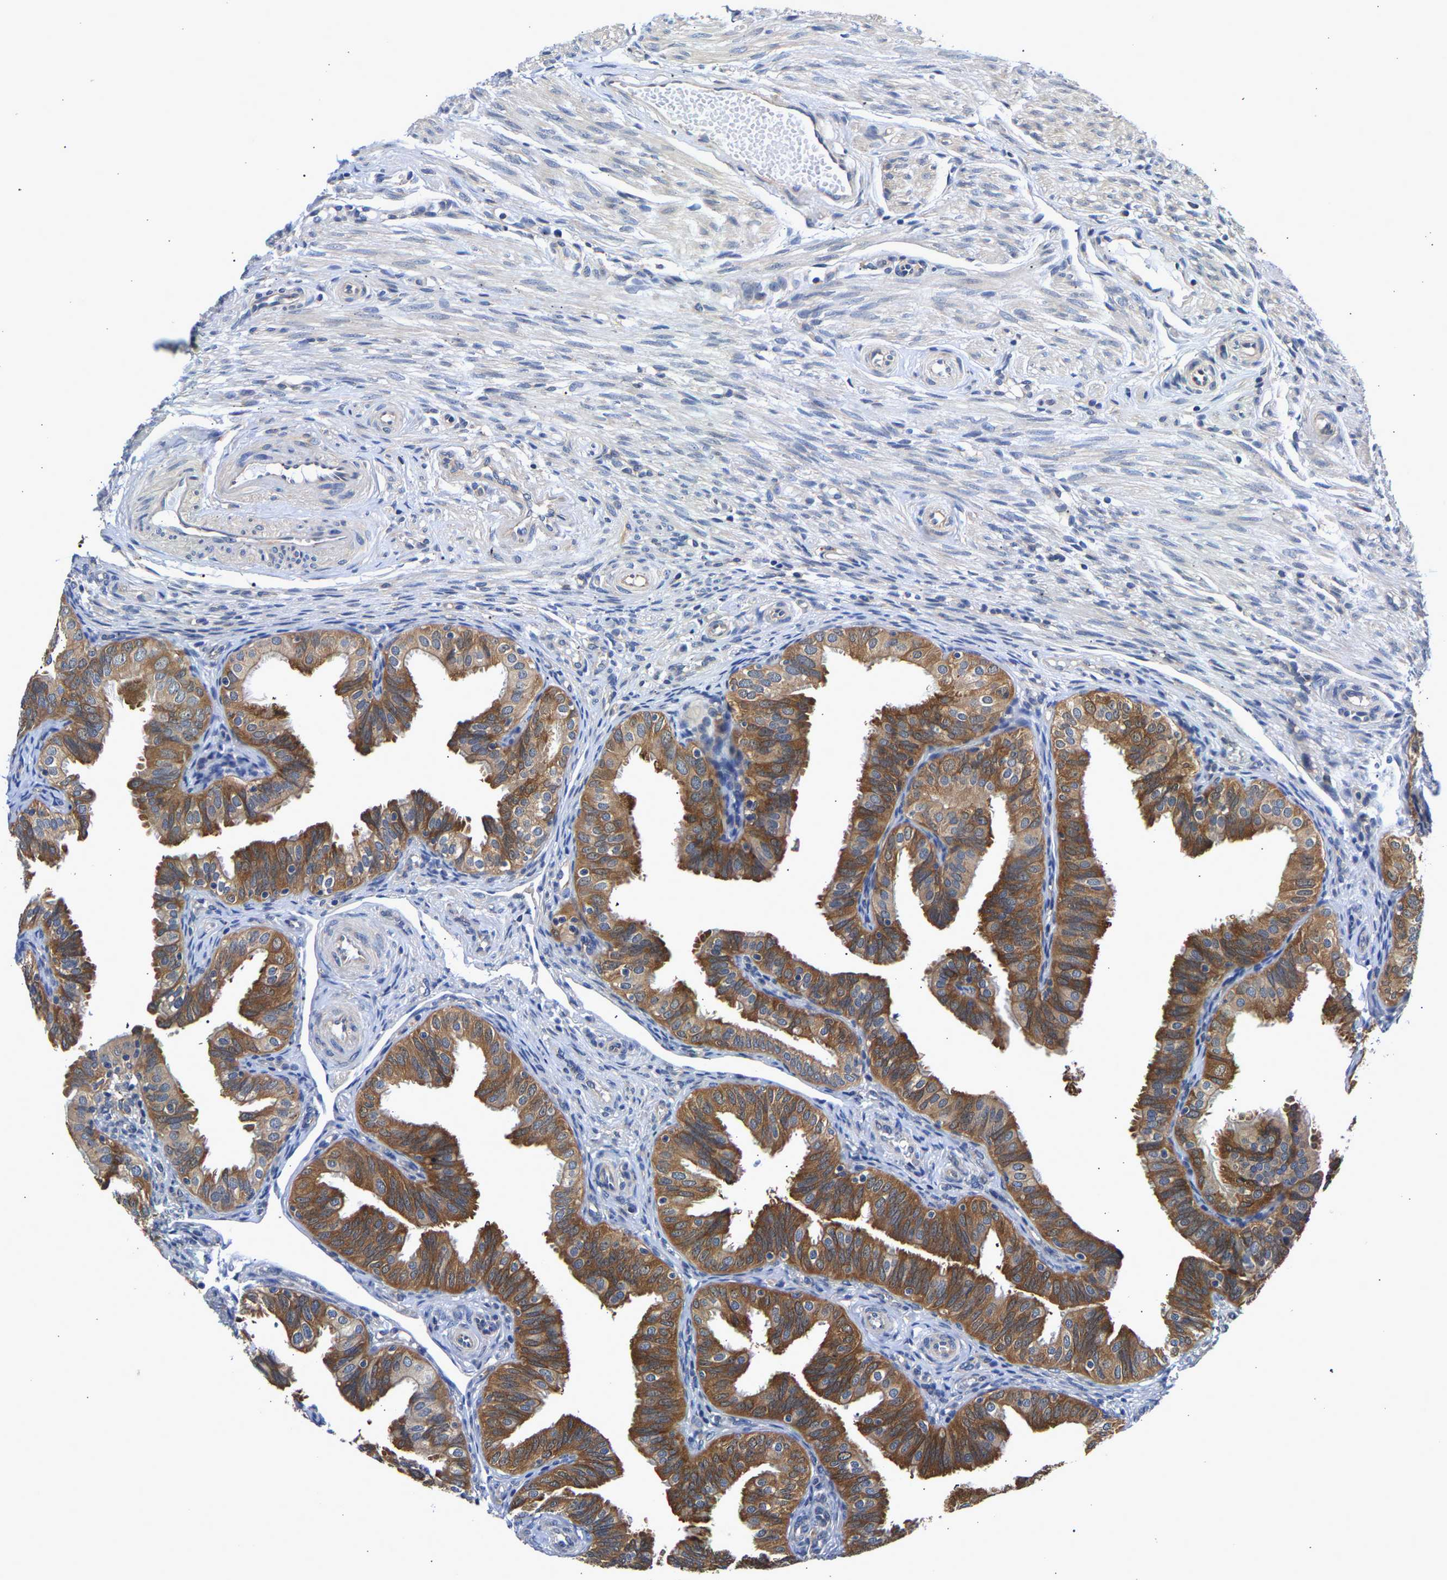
{"staining": {"intensity": "strong", "quantity": ">75%", "location": "cytoplasmic/membranous"}, "tissue": "fallopian tube", "cell_type": "Glandular cells", "image_type": "normal", "snomed": [{"axis": "morphology", "description": "Normal tissue, NOS"}, {"axis": "topography", "description": "Fallopian tube"}], "caption": "A brown stain shows strong cytoplasmic/membranous staining of a protein in glandular cells of benign fallopian tube. (DAB IHC with brightfield microscopy, high magnification).", "gene": "CCDC6", "patient": {"sex": "female", "age": 35}}